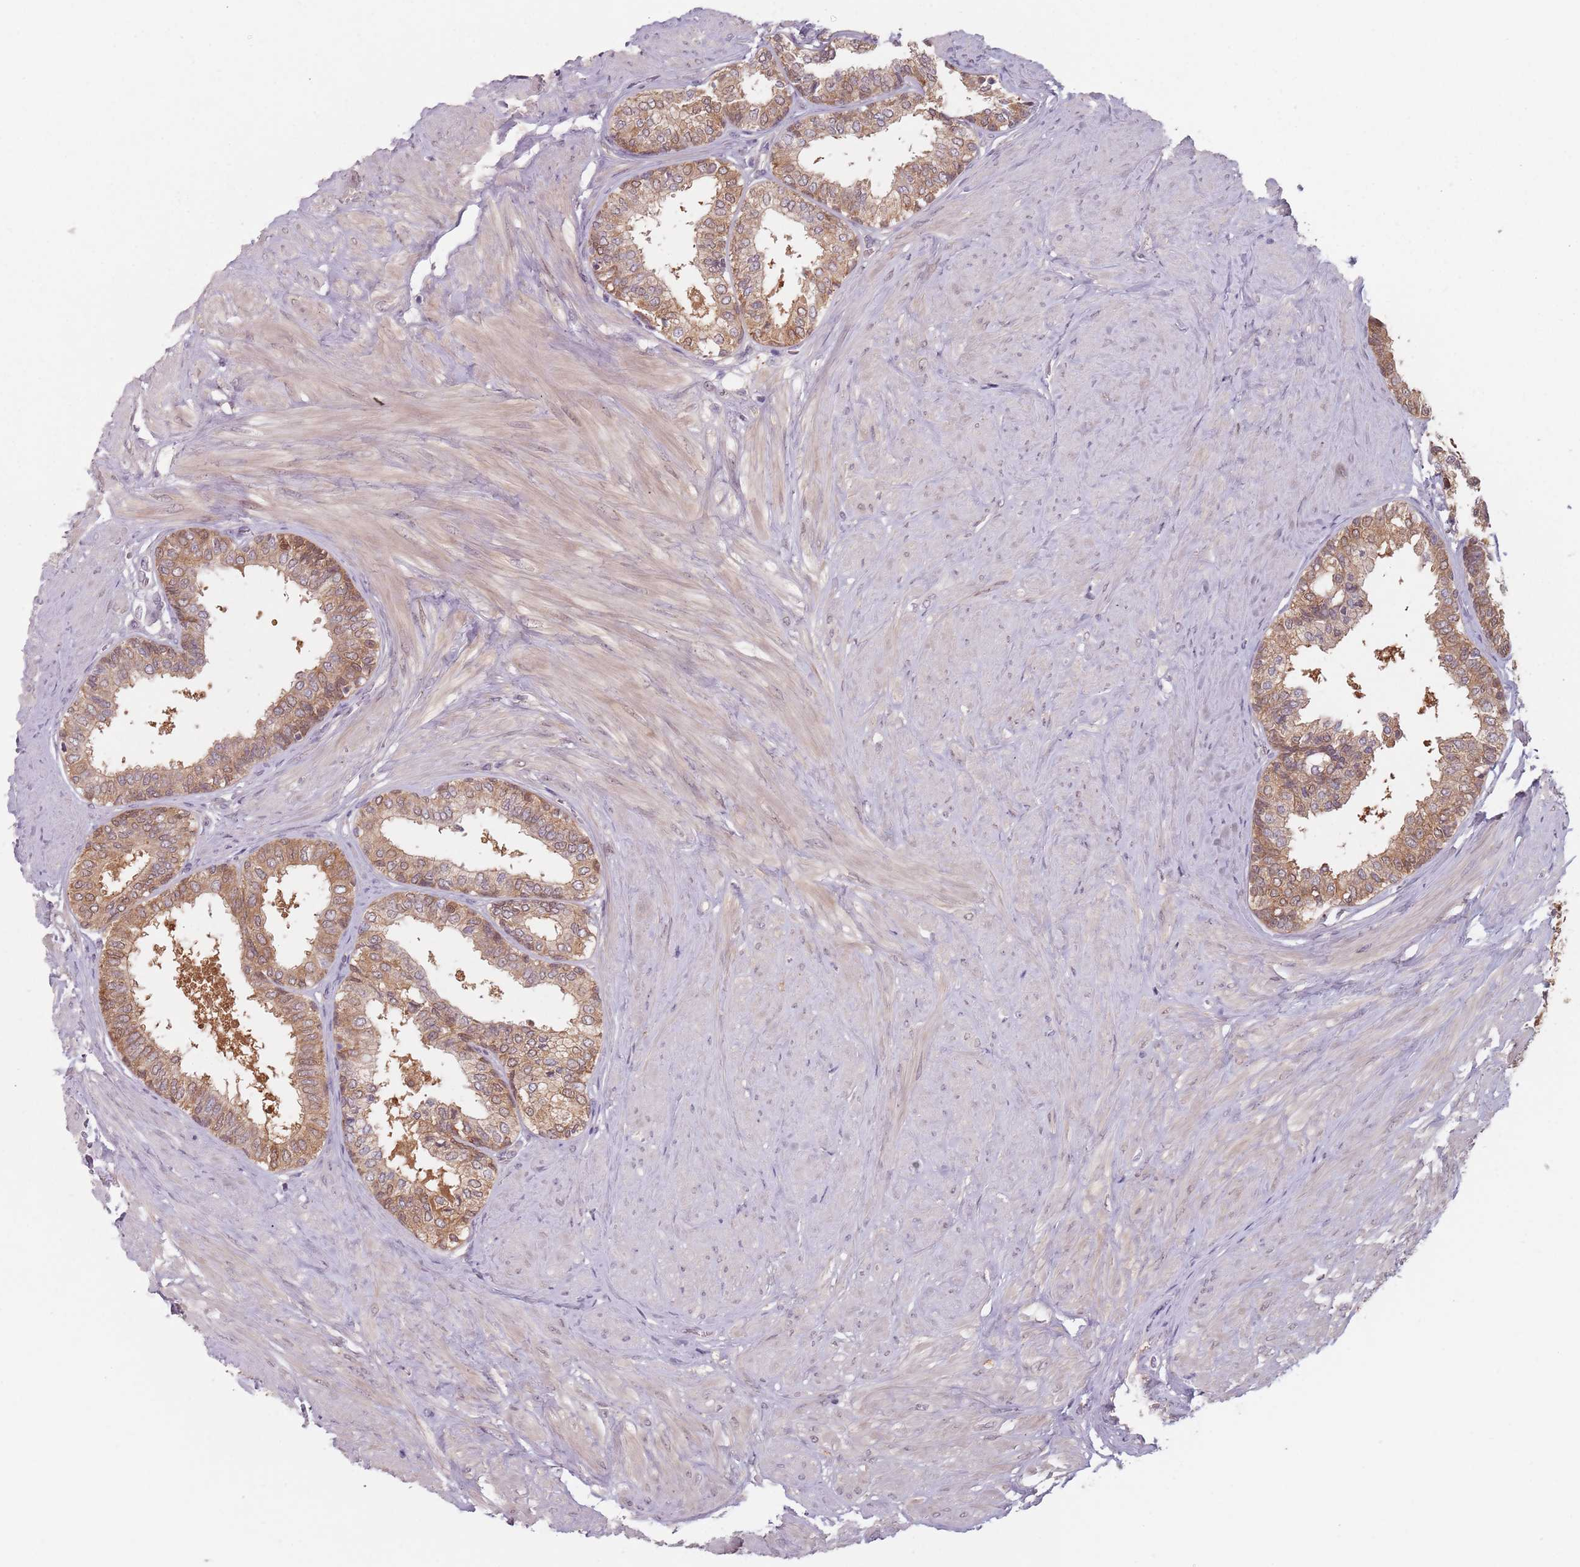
{"staining": {"intensity": "moderate", "quantity": "25%-75%", "location": "cytoplasmic/membranous,nuclear"}, "tissue": "prostate", "cell_type": "Glandular cells", "image_type": "normal", "snomed": [{"axis": "morphology", "description": "Normal tissue, NOS"}, {"axis": "topography", "description": "Prostate"}], "caption": "IHC micrograph of unremarkable prostate stained for a protein (brown), which shows medium levels of moderate cytoplasmic/membranous,nuclear expression in approximately 25%-75% of glandular cells.", "gene": "NAXE", "patient": {"sex": "male", "age": 48}}